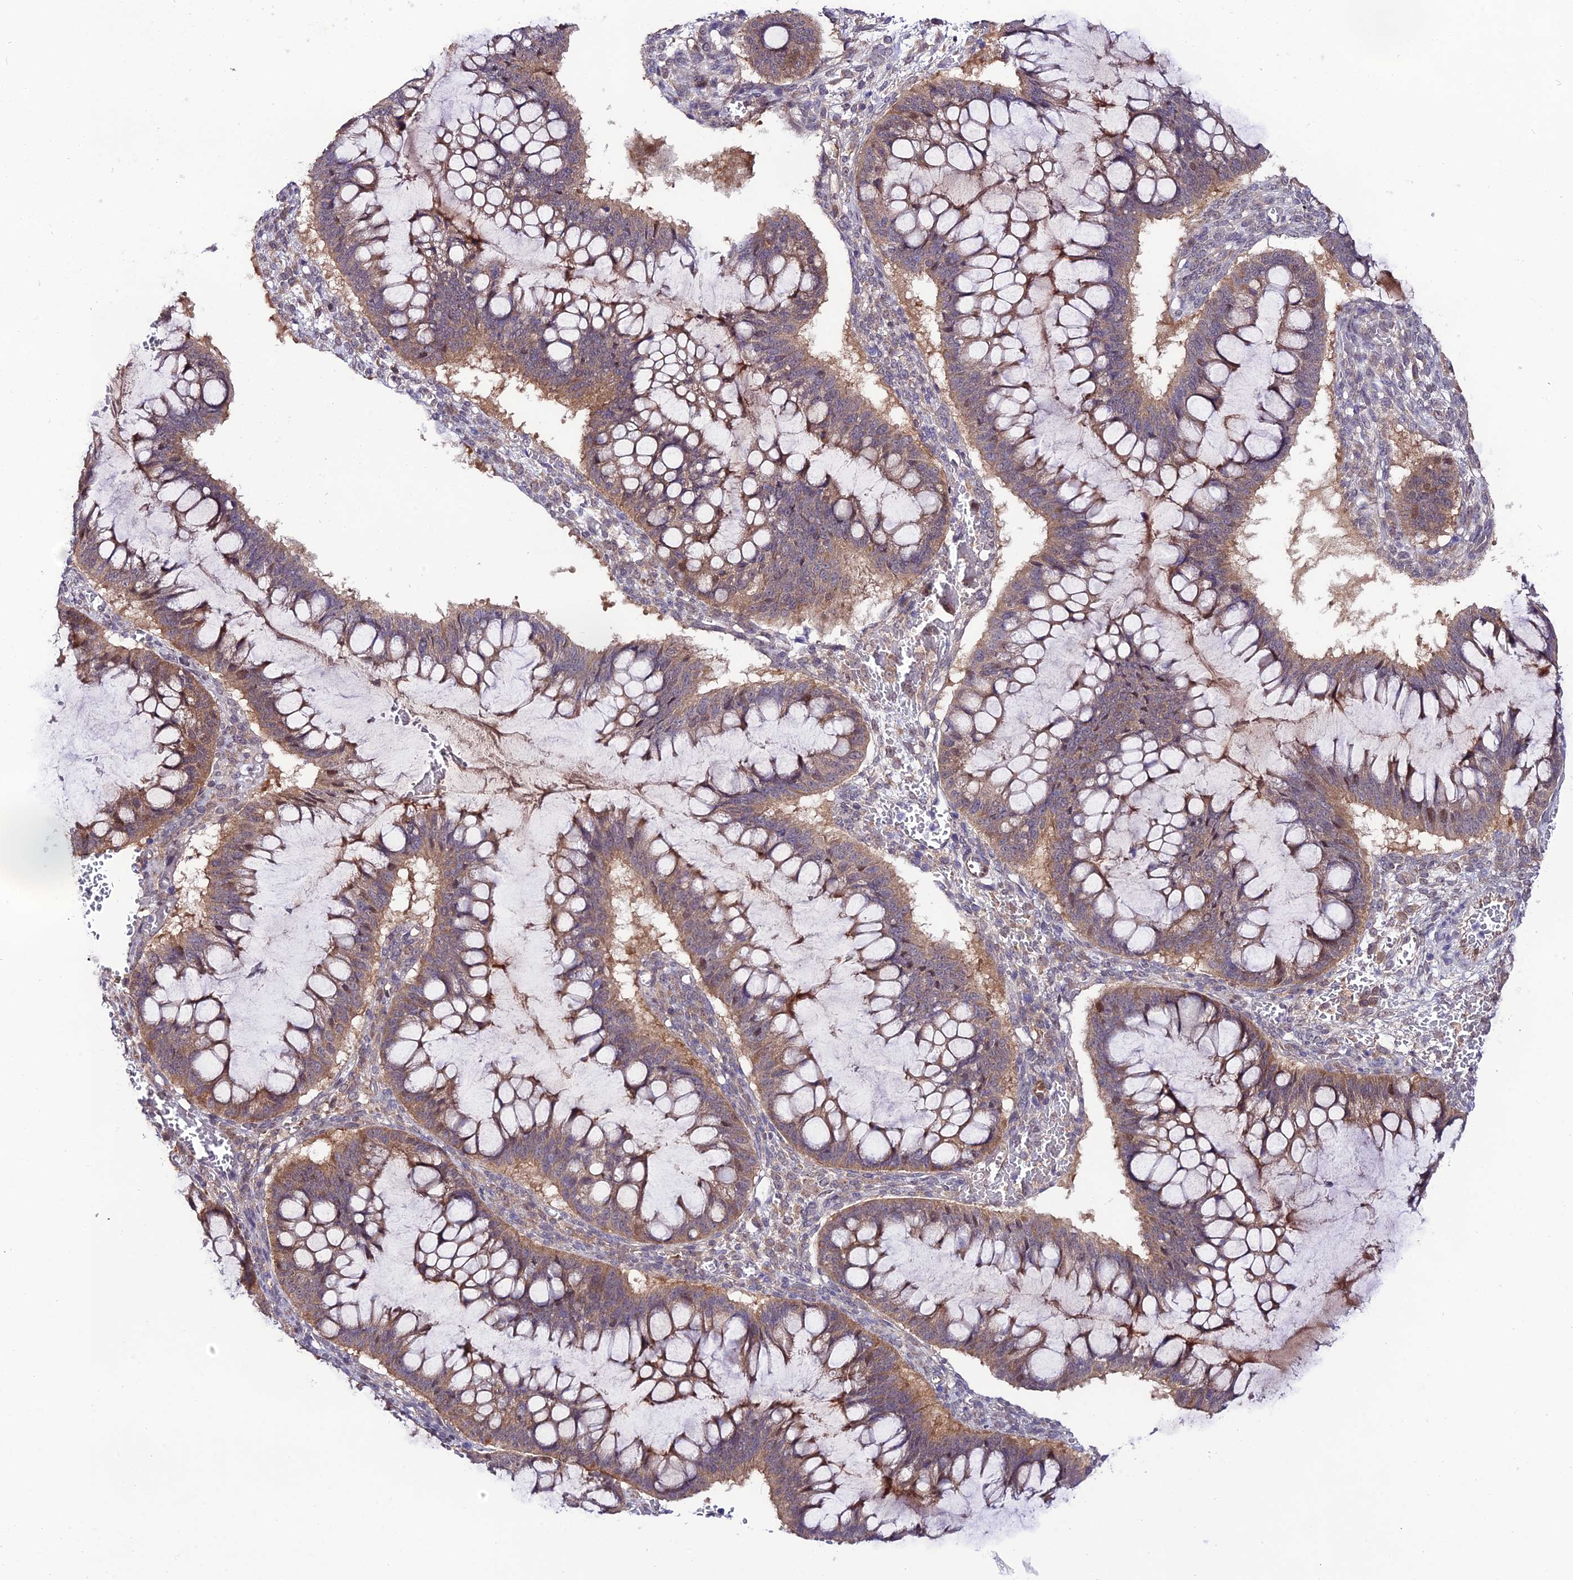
{"staining": {"intensity": "weak", "quantity": "25%-75%", "location": "cytoplasmic/membranous"}, "tissue": "ovarian cancer", "cell_type": "Tumor cells", "image_type": "cancer", "snomed": [{"axis": "morphology", "description": "Cystadenocarcinoma, mucinous, NOS"}, {"axis": "topography", "description": "Ovary"}], "caption": "A micrograph of ovarian cancer (mucinous cystadenocarcinoma) stained for a protein demonstrates weak cytoplasmic/membranous brown staining in tumor cells. Immunohistochemistry (ihc) stains the protein of interest in brown and the nuclei are stained blue.", "gene": "TRIM40", "patient": {"sex": "female", "age": 73}}